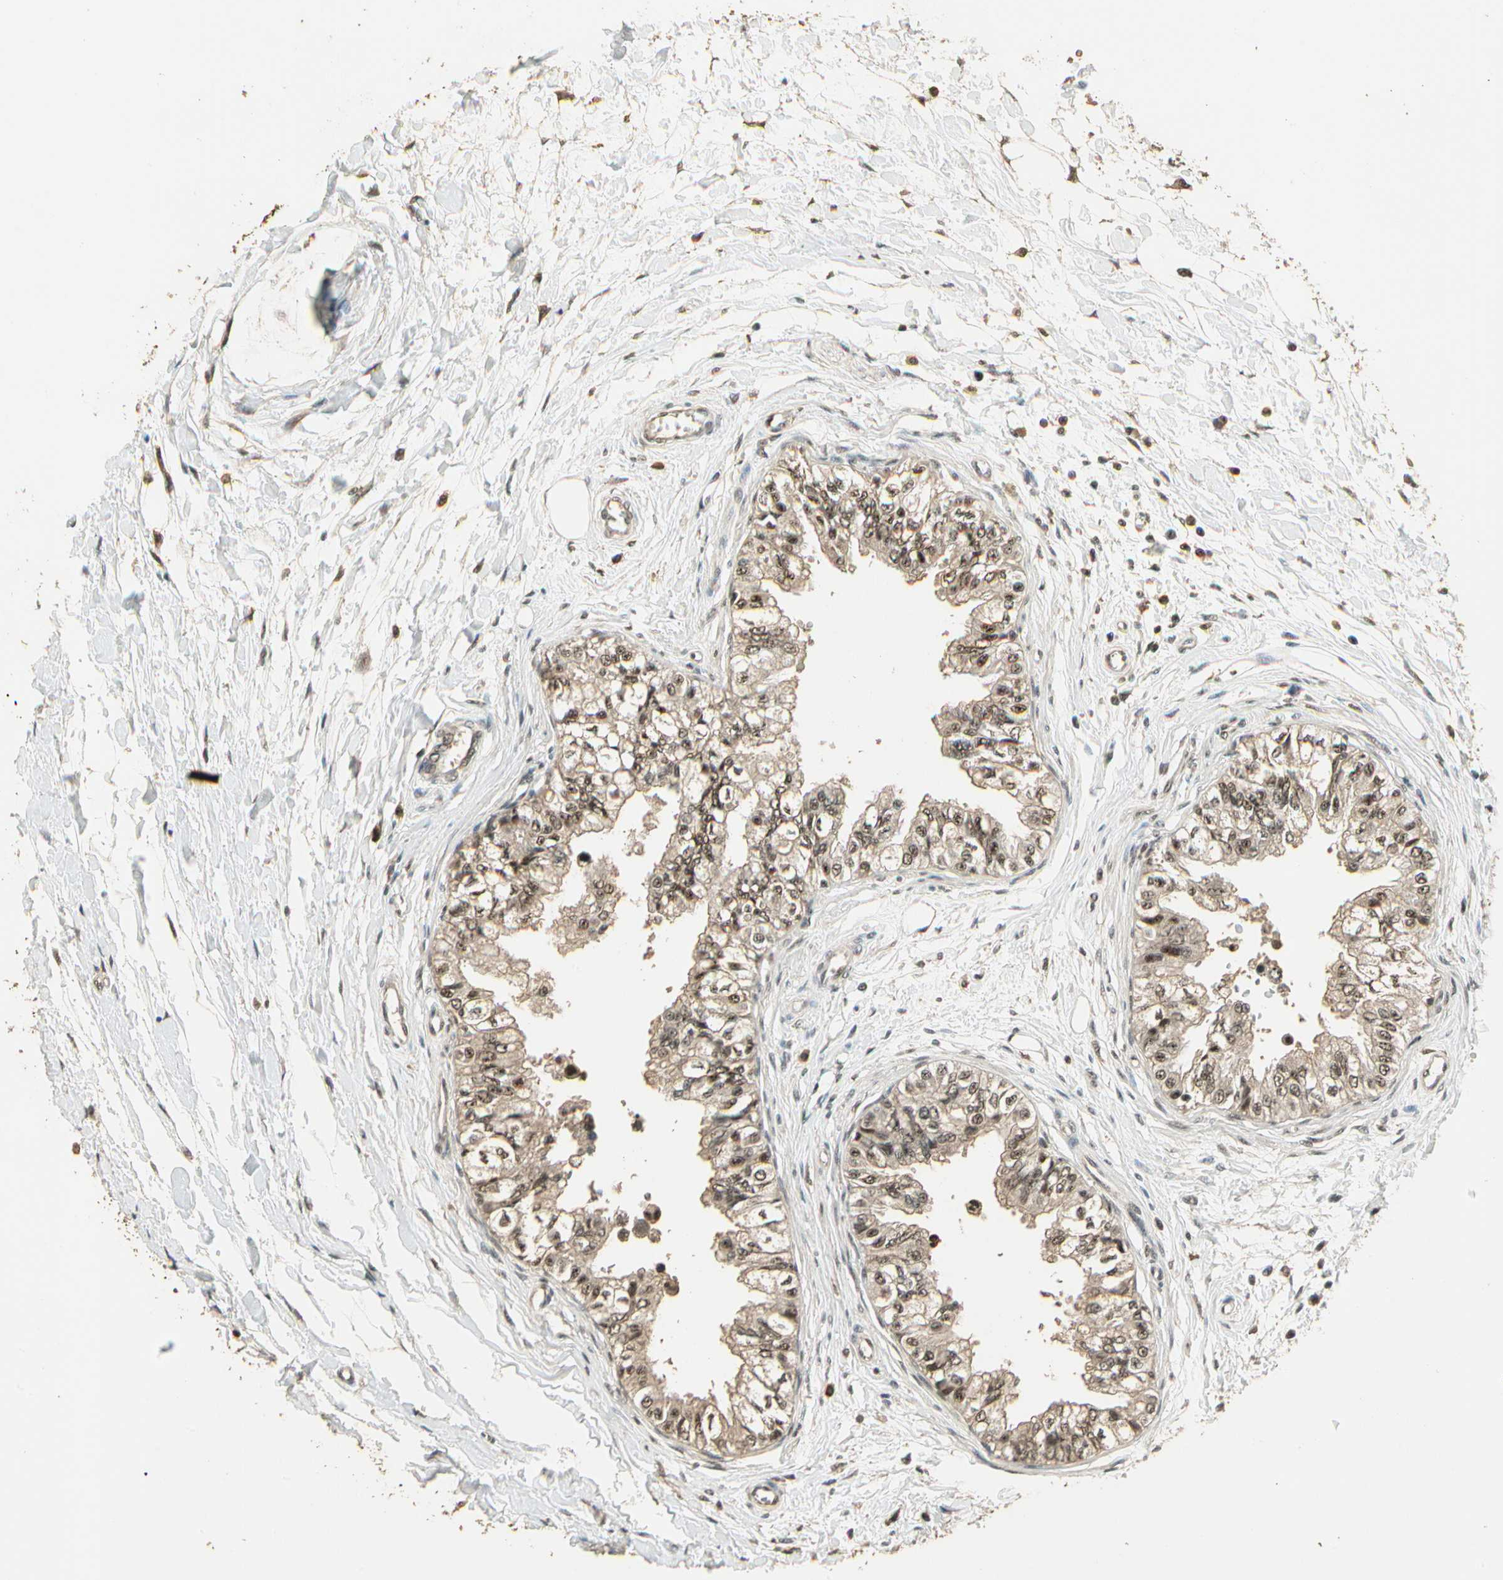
{"staining": {"intensity": "moderate", "quantity": ">75%", "location": "cytoplasmic/membranous,nuclear"}, "tissue": "epididymis", "cell_type": "Glandular cells", "image_type": "normal", "snomed": [{"axis": "morphology", "description": "Normal tissue, NOS"}, {"axis": "morphology", "description": "Adenocarcinoma, metastatic, NOS"}, {"axis": "topography", "description": "Testis"}, {"axis": "topography", "description": "Epididymis"}], "caption": "Epididymis stained with DAB immunohistochemistry (IHC) demonstrates medium levels of moderate cytoplasmic/membranous,nuclear expression in approximately >75% of glandular cells.", "gene": "RBM25", "patient": {"sex": "male", "age": 26}}